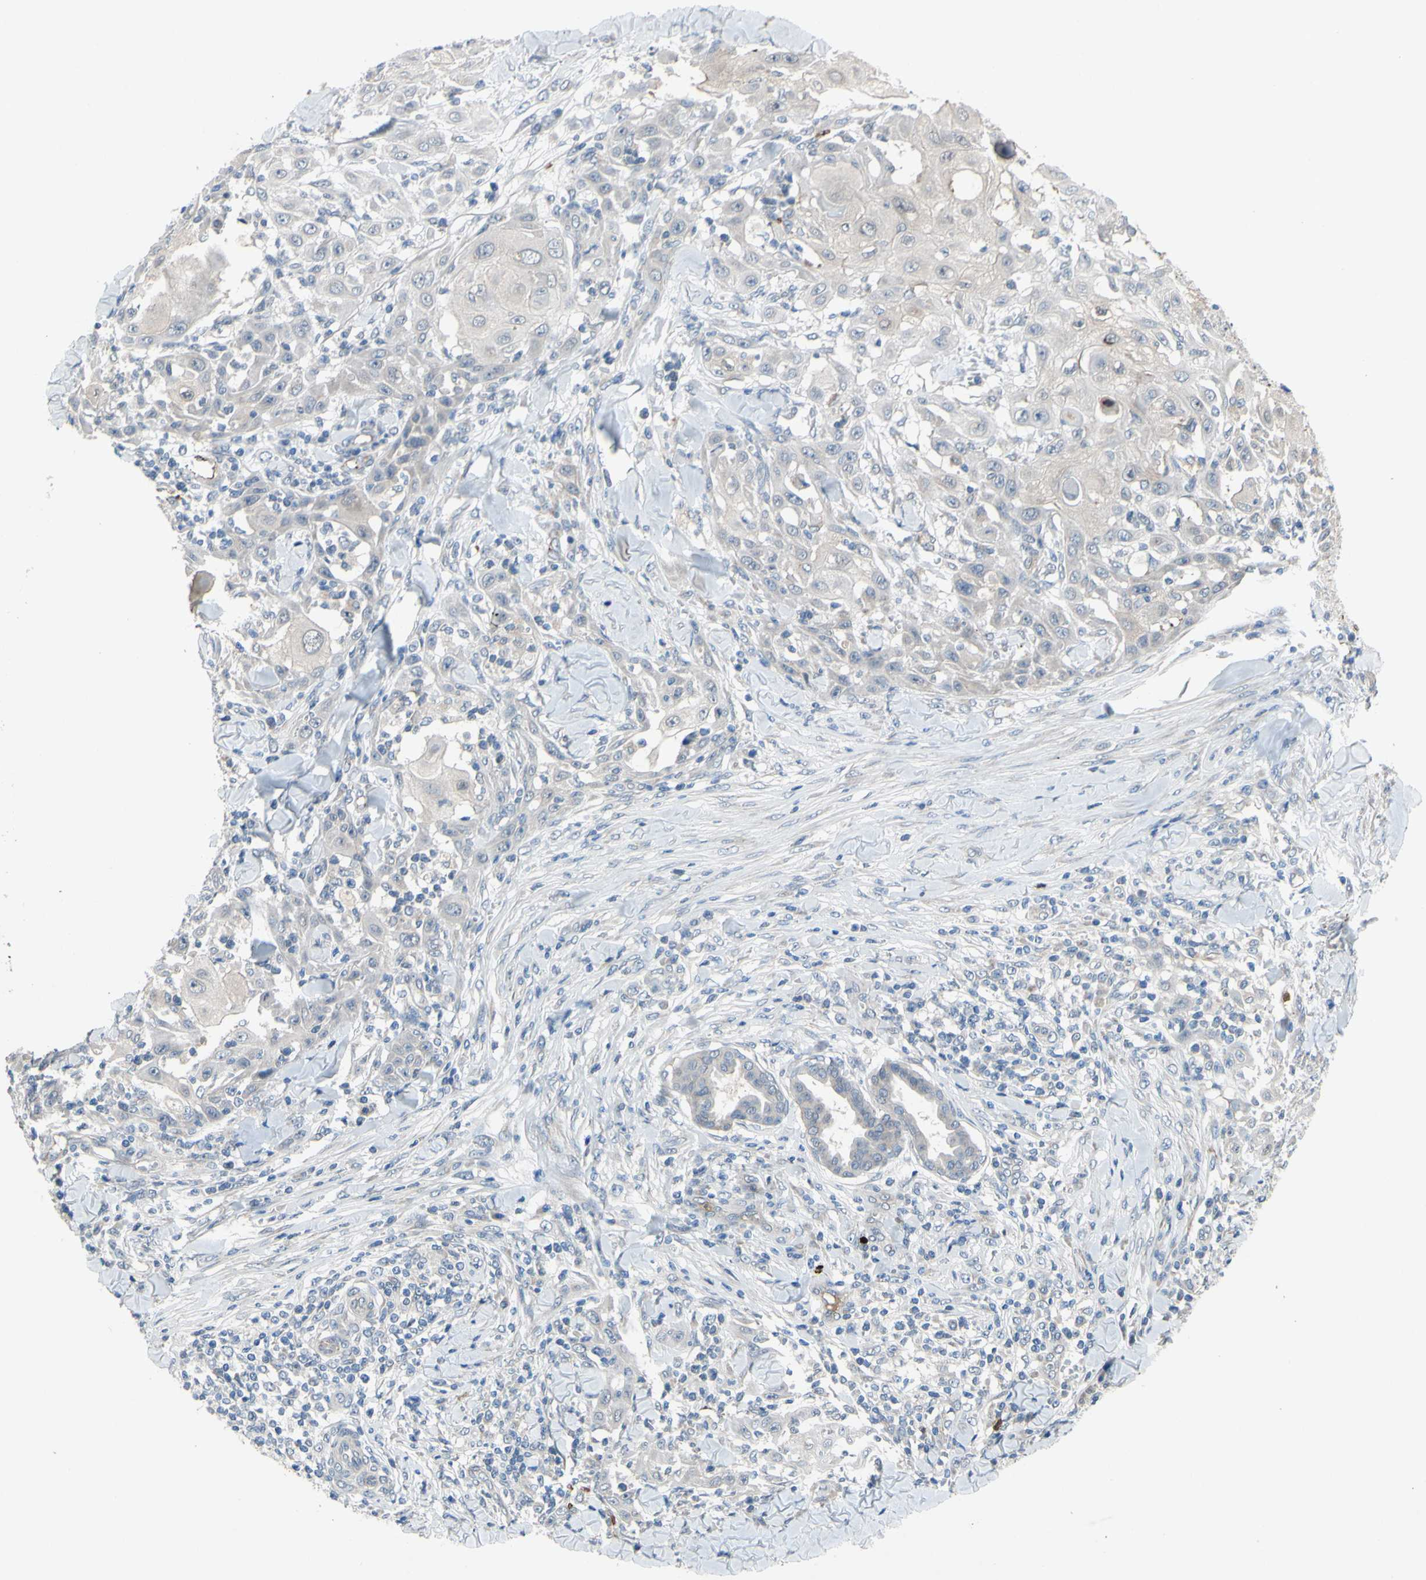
{"staining": {"intensity": "weak", "quantity": ">75%", "location": "cytoplasmic/membranous"}, "tissue": "skin cancer", "cell_type": "Tumor cells", "image_type": "cancer", "snomed": [{"axis": "morphology", "description": "Squamous cell carcinoma, NOS"}, {"axis": "topography", "description": "Skin"}], "caption": "This is a photomicrograph of immunohistochemistry staining of skin squamous cell carcinoma, which shows weak staining in the cytoplasmic/membranous of tumor cells.", "gene": "GRAMD2B", "patient": {"sex": "male", "age": 24}}